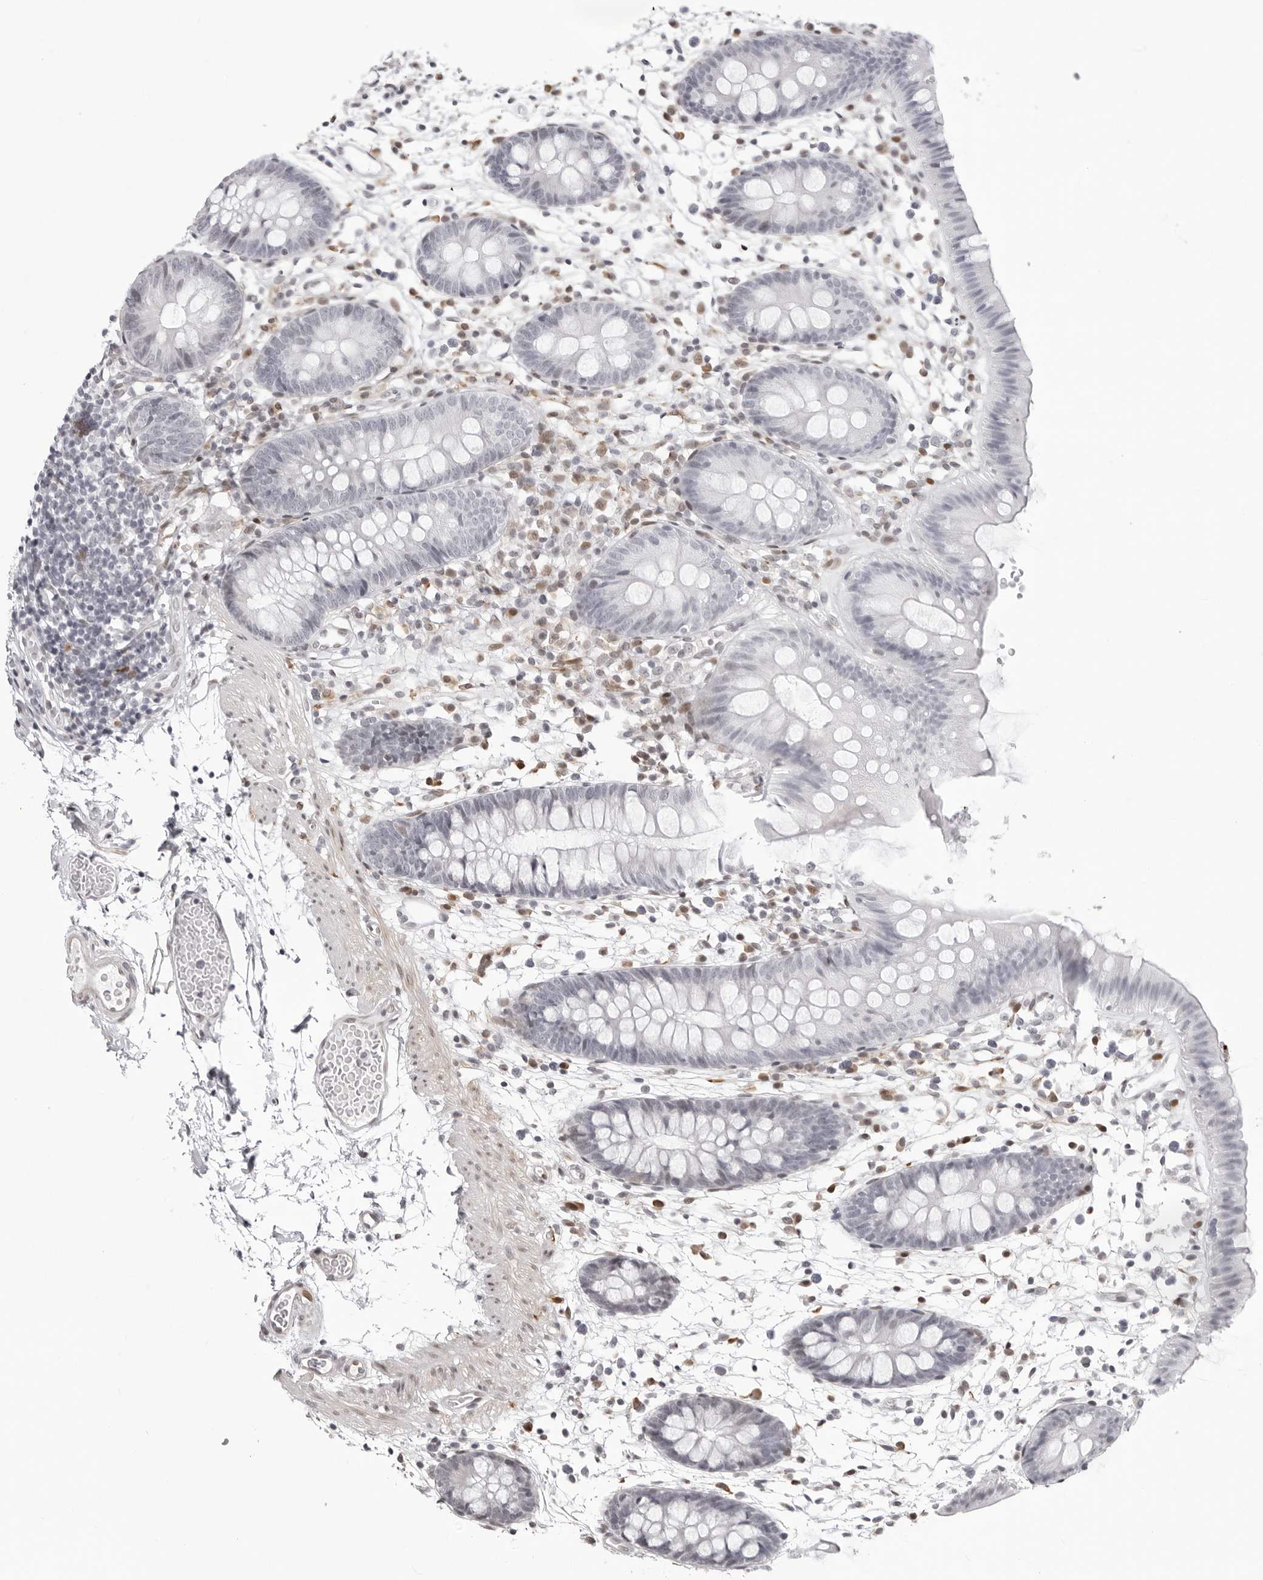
{"staining": {"intensity": "negative", "quantity": "none", "location": "none"}, "tissue": "colon", "cell_type": "Endothelial cells", "image_type": "normal", "snomed": [{"axis": "morphology", "description": "Normal tissue, NOS"}, {"axis": "topography", "description": "Colon"}], "caption": "Immunohistochemistry of benign colon shows no expression in endothelial cells.", "gene": "NTPCR", "patient": {"sex": "male", "age": 56}}